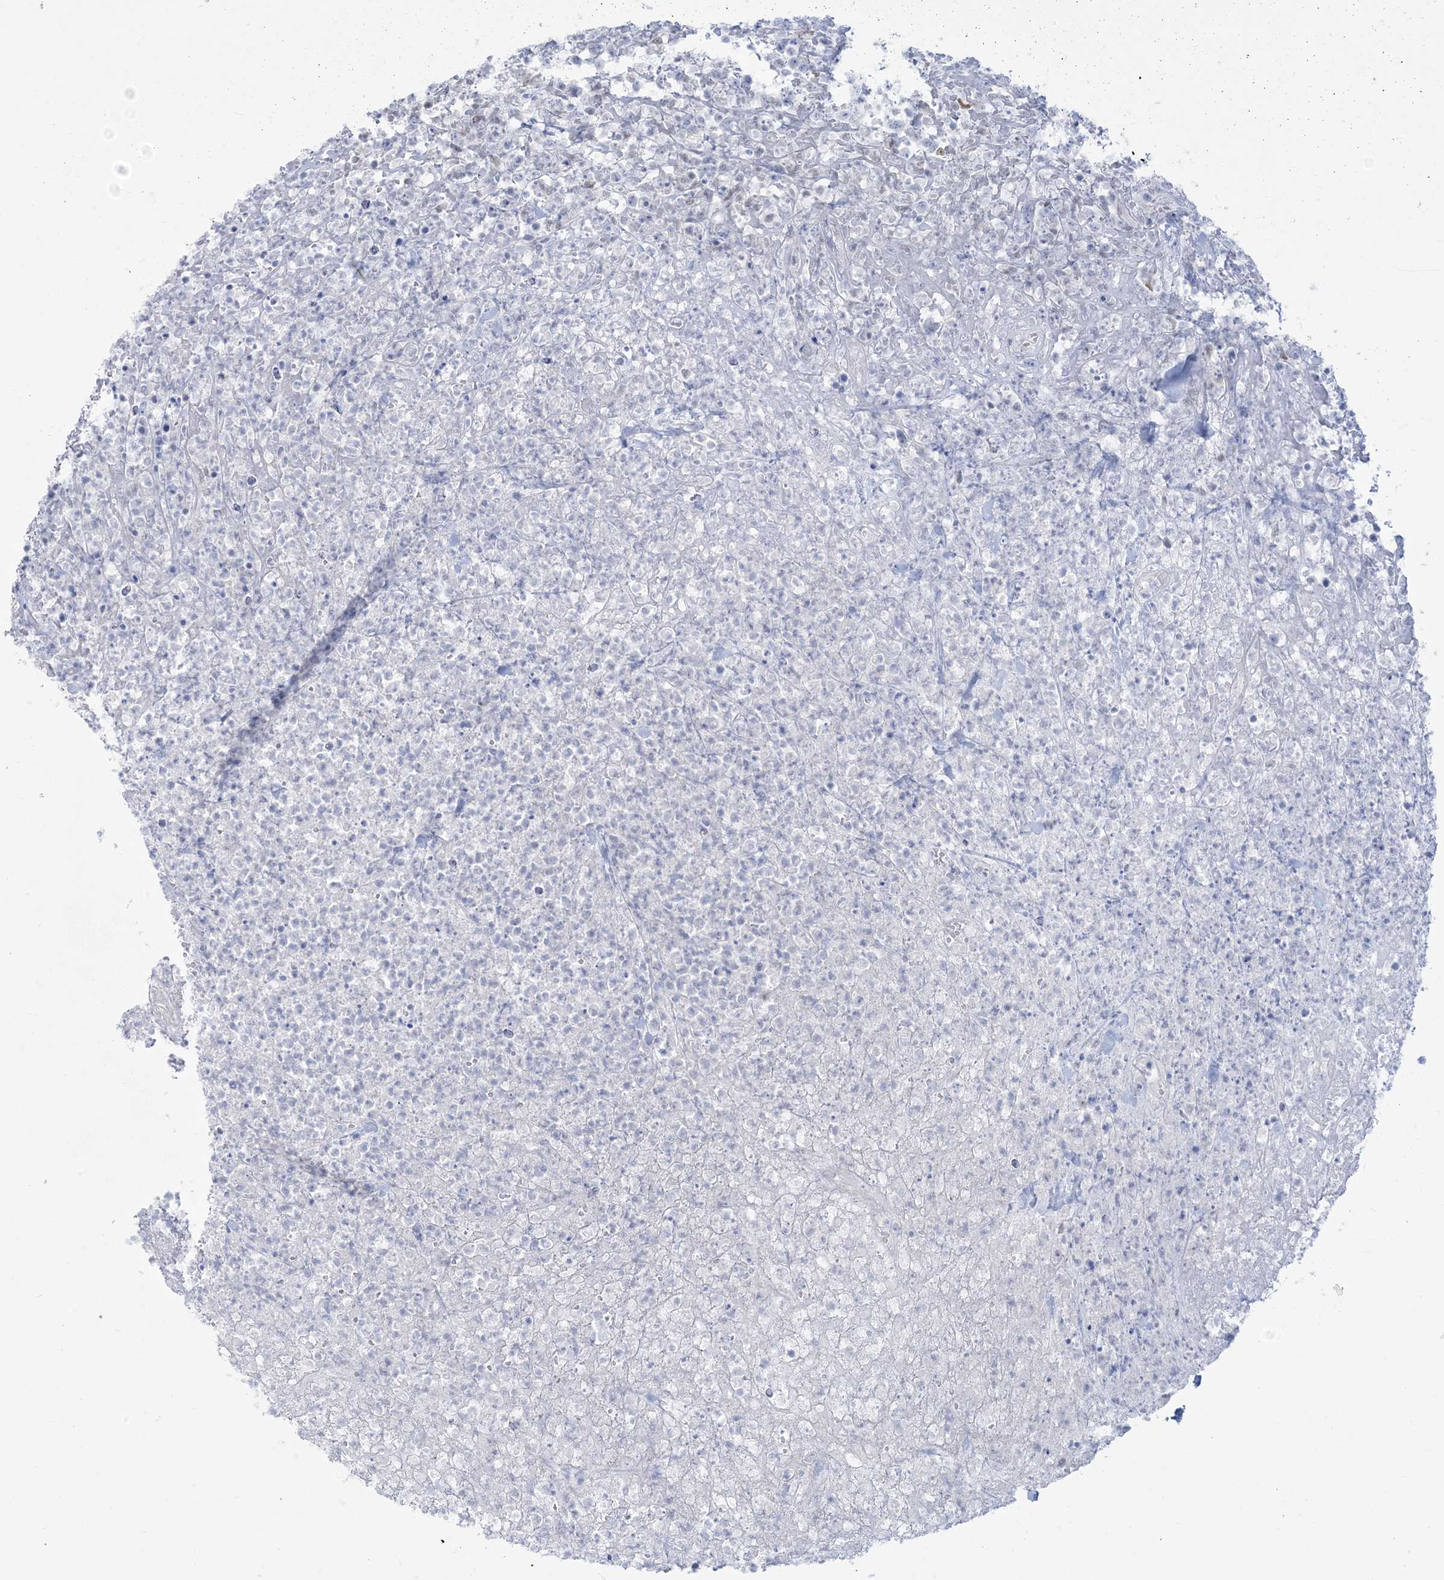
{"staining": {"intensity": "negative", "quantity": "none", "location": "none"}, "tissue": "lymphoma", "cell_type": "Tumor cells", "image_type": "cancer", "snomed": [{"axis": "morphology", "description": "Malignant lymphoma, non-Hodgkin's type, High grade"}, {"axis": "topography", "description": "Colon"}], "caption": "IHC of human malignant lymphoma, non-Hodgkin's type (high-grade) shows no positivity in tumor cells.", "gene": "HOMEZ", "patient": {"sex": "female", "age": 53}}